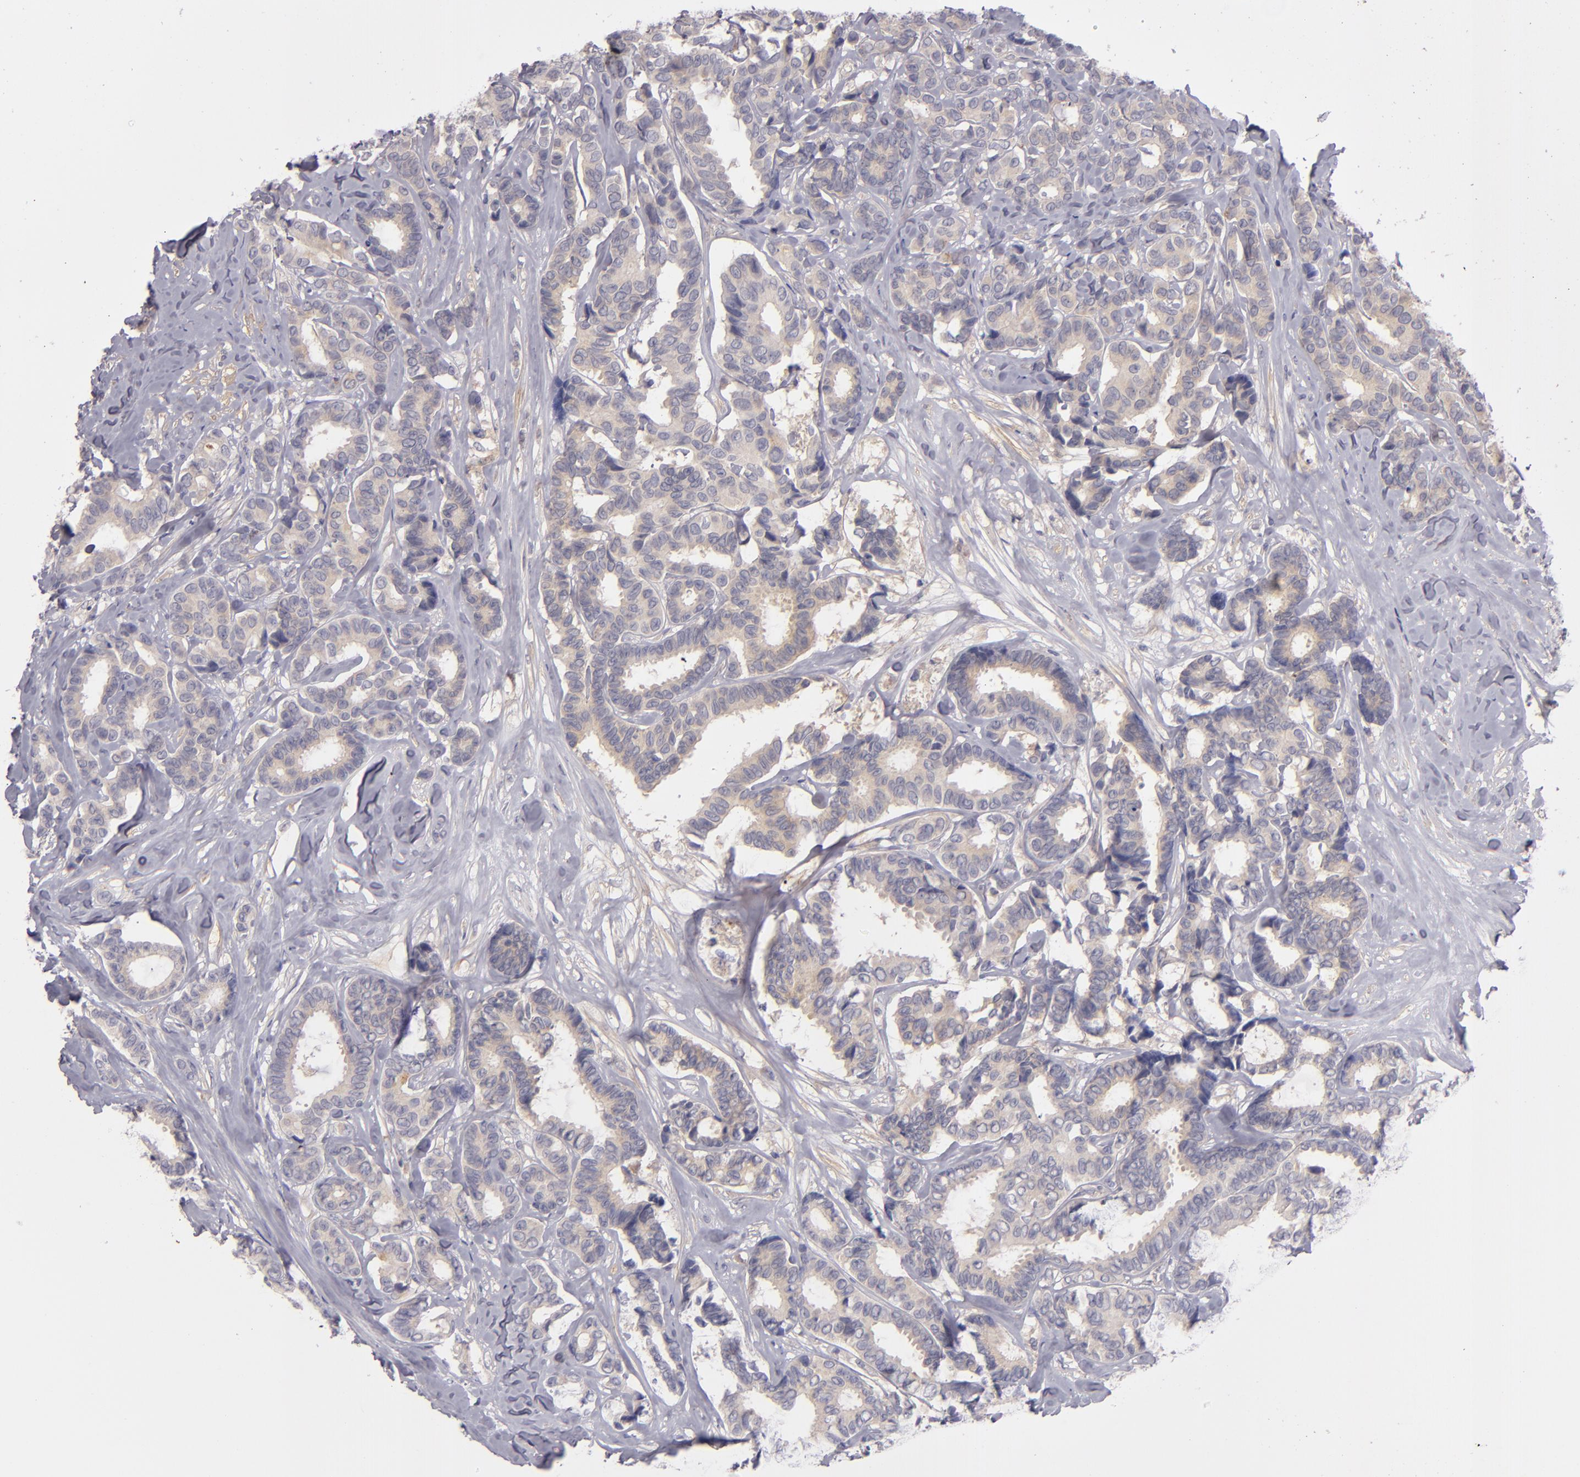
{"staining": {"intensity": "weak", "quantity": ">75%", "location": "cytoplasmic/membranous"}, "tissue": "breast cancer", "cell_type": "Tumor cells", "image_type": "cancer", "snomed": [{"axis": "morphology", "description": "Duct carcinoma"}, {"axis": "topography", "description": "Breast"}], "caption": "Human intraductal carcinoma (breast) stained with a brown dye shows weak cytoplasmic/membranous positive staining in approximately >75% of tumor cells.", "gene": "CD83", "patient": {"sex": "female", "age": 87}}